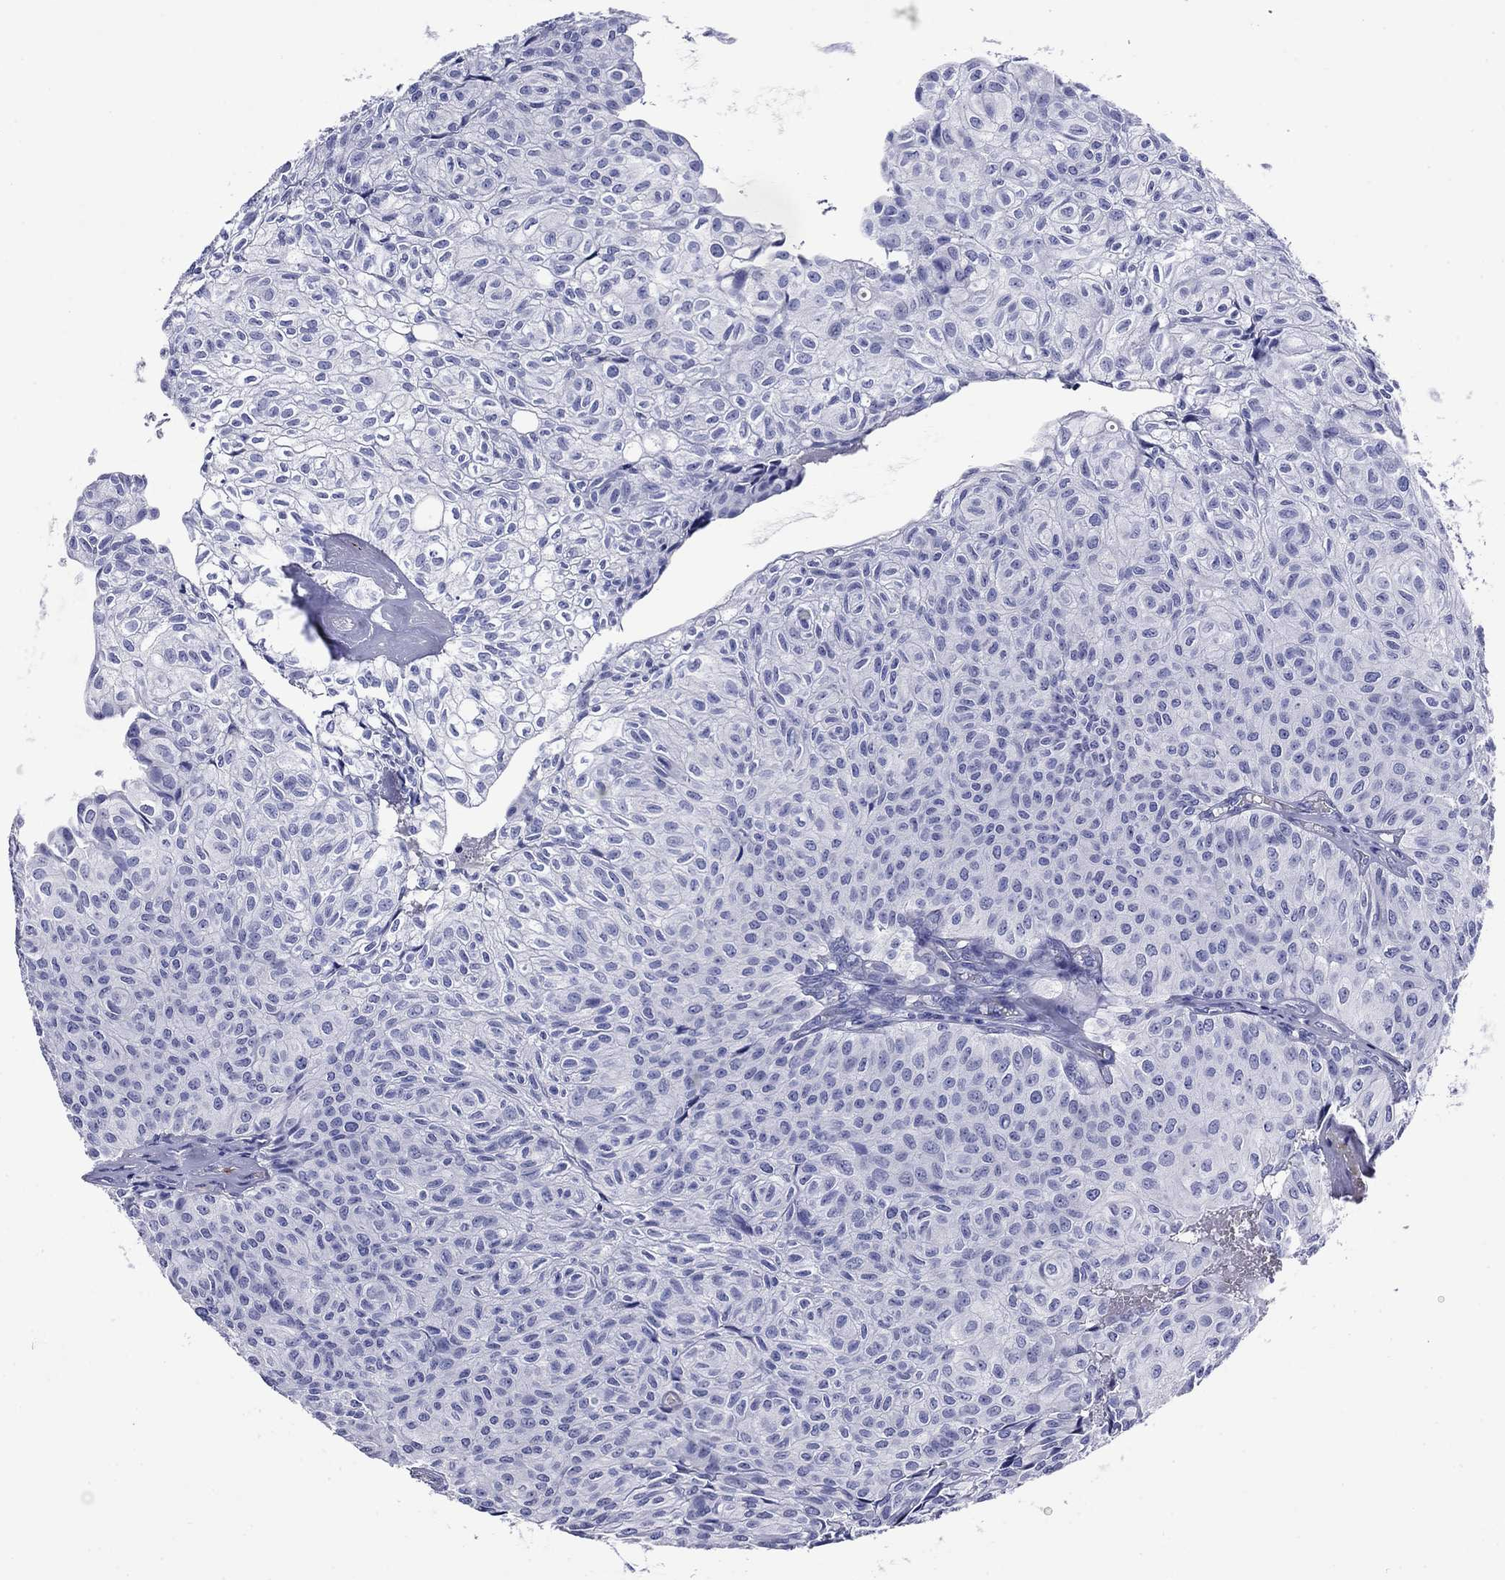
{"staining": {"intensity": "negative", "quantity": "none", "location": "none"}, "tissue": "urothelial cancer", "cell_type": "Tumor cells", "image_type": "cancer", "snomed": [{"axis": "morphology", "description": "Urothelial carcinoma, Low grade"}, {"axis": "topography", "description": "Urinary bladder"}], "caption": "IHC micrograph of neoplastic tissue: urothelial cancer stained with DAB reveals no significant protein positivity in tumor cells.", "gene": "ROM1", "patient": {"sex": "male", "age": 89}}